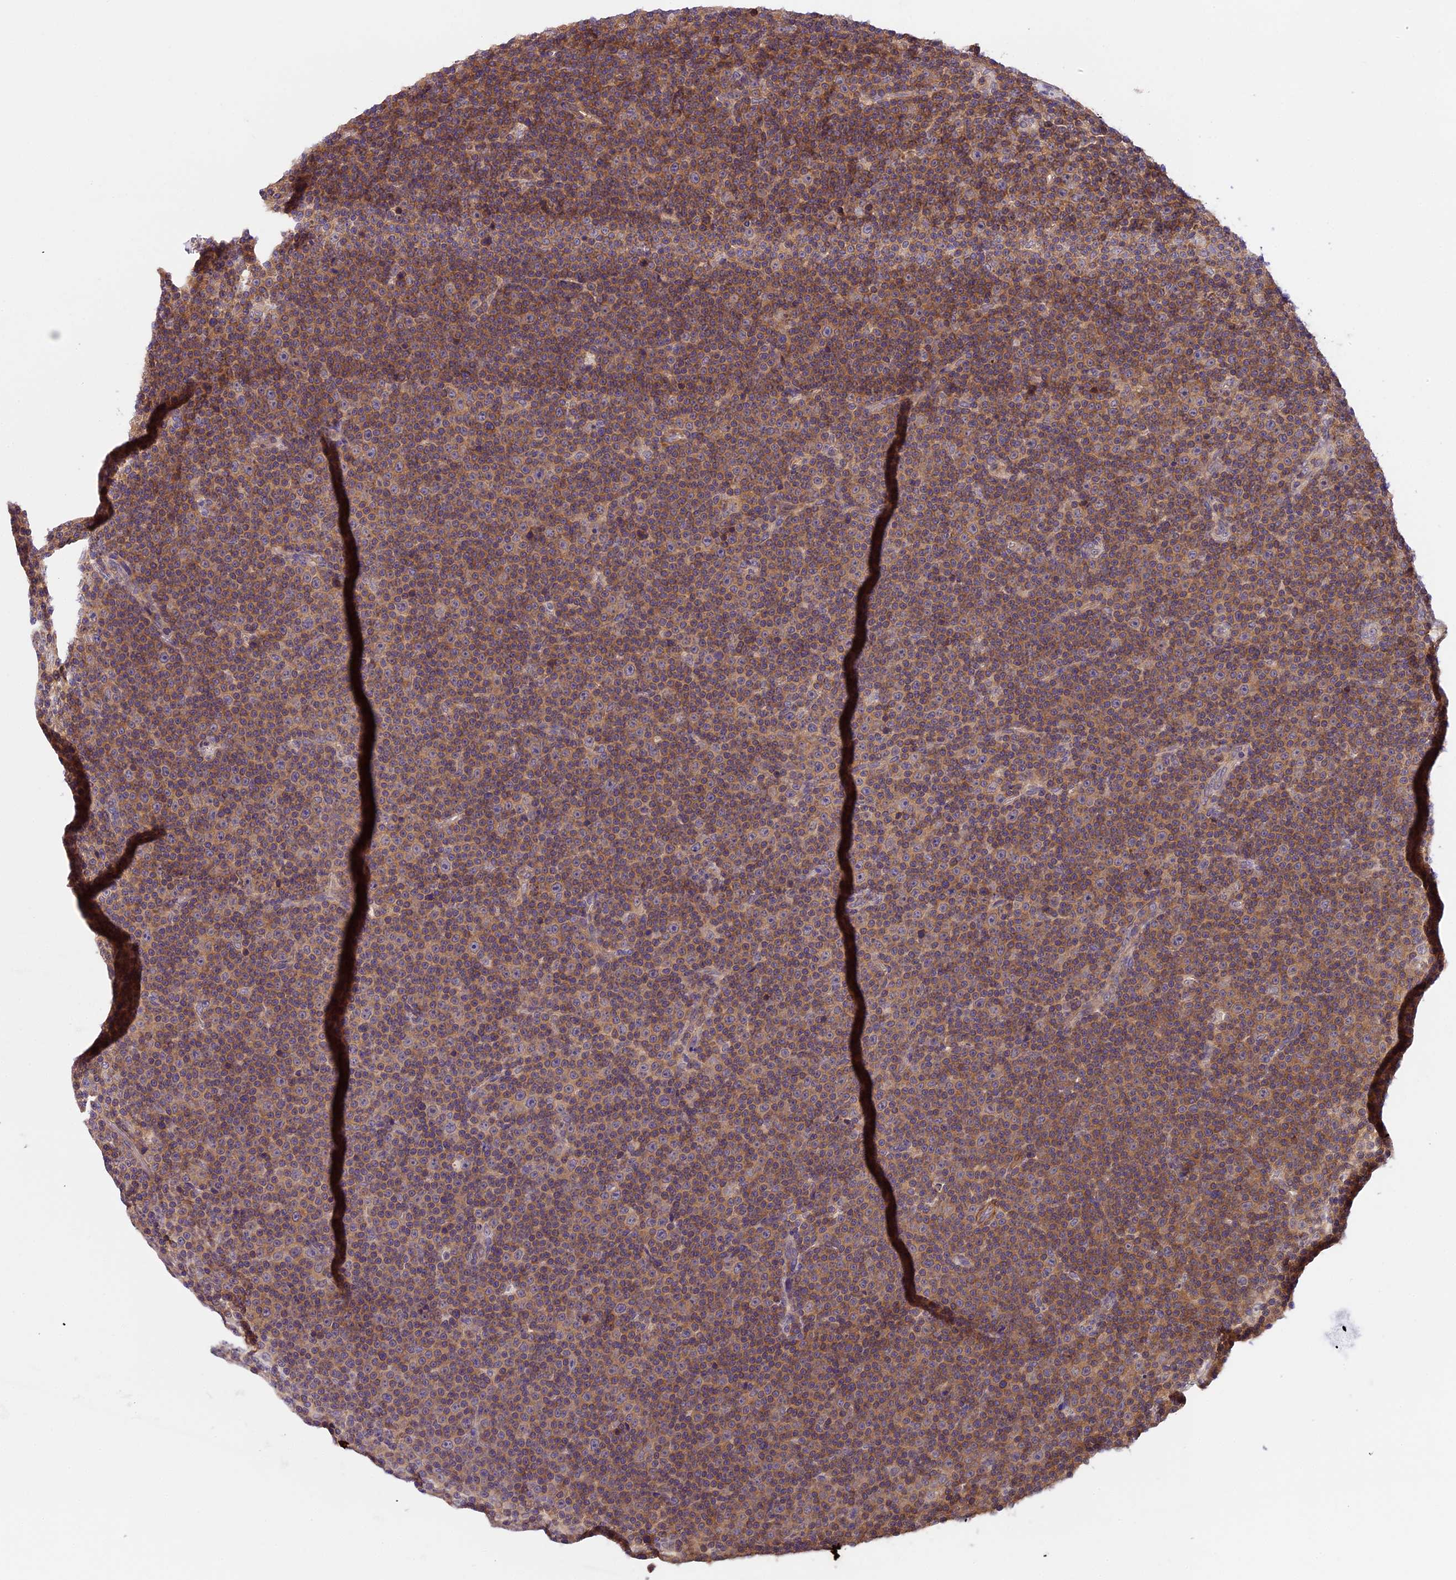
{"staining": {"intensity": "moderate", "quantity": ">75%", "location": "cytoplasmic/membranous"}, "tissue": "lymphoma", "cell_type": "Tumor cells", "image_type": "cancer", "snomed": [{"axis": "morphology", "description": "Malignant lymphoma, non-Hodgkin's type, Low grade"}, {"axis": "topography", "description": "Lymph node"}], "caption": "DAB immunohistochemical staining of lymphoma exhibits moderate cytoplasmic/membranous protein positivity in about >75% of tumor cells.", "gene": "TBC1D1", "patient": {"sex": "female", "age": 67}}